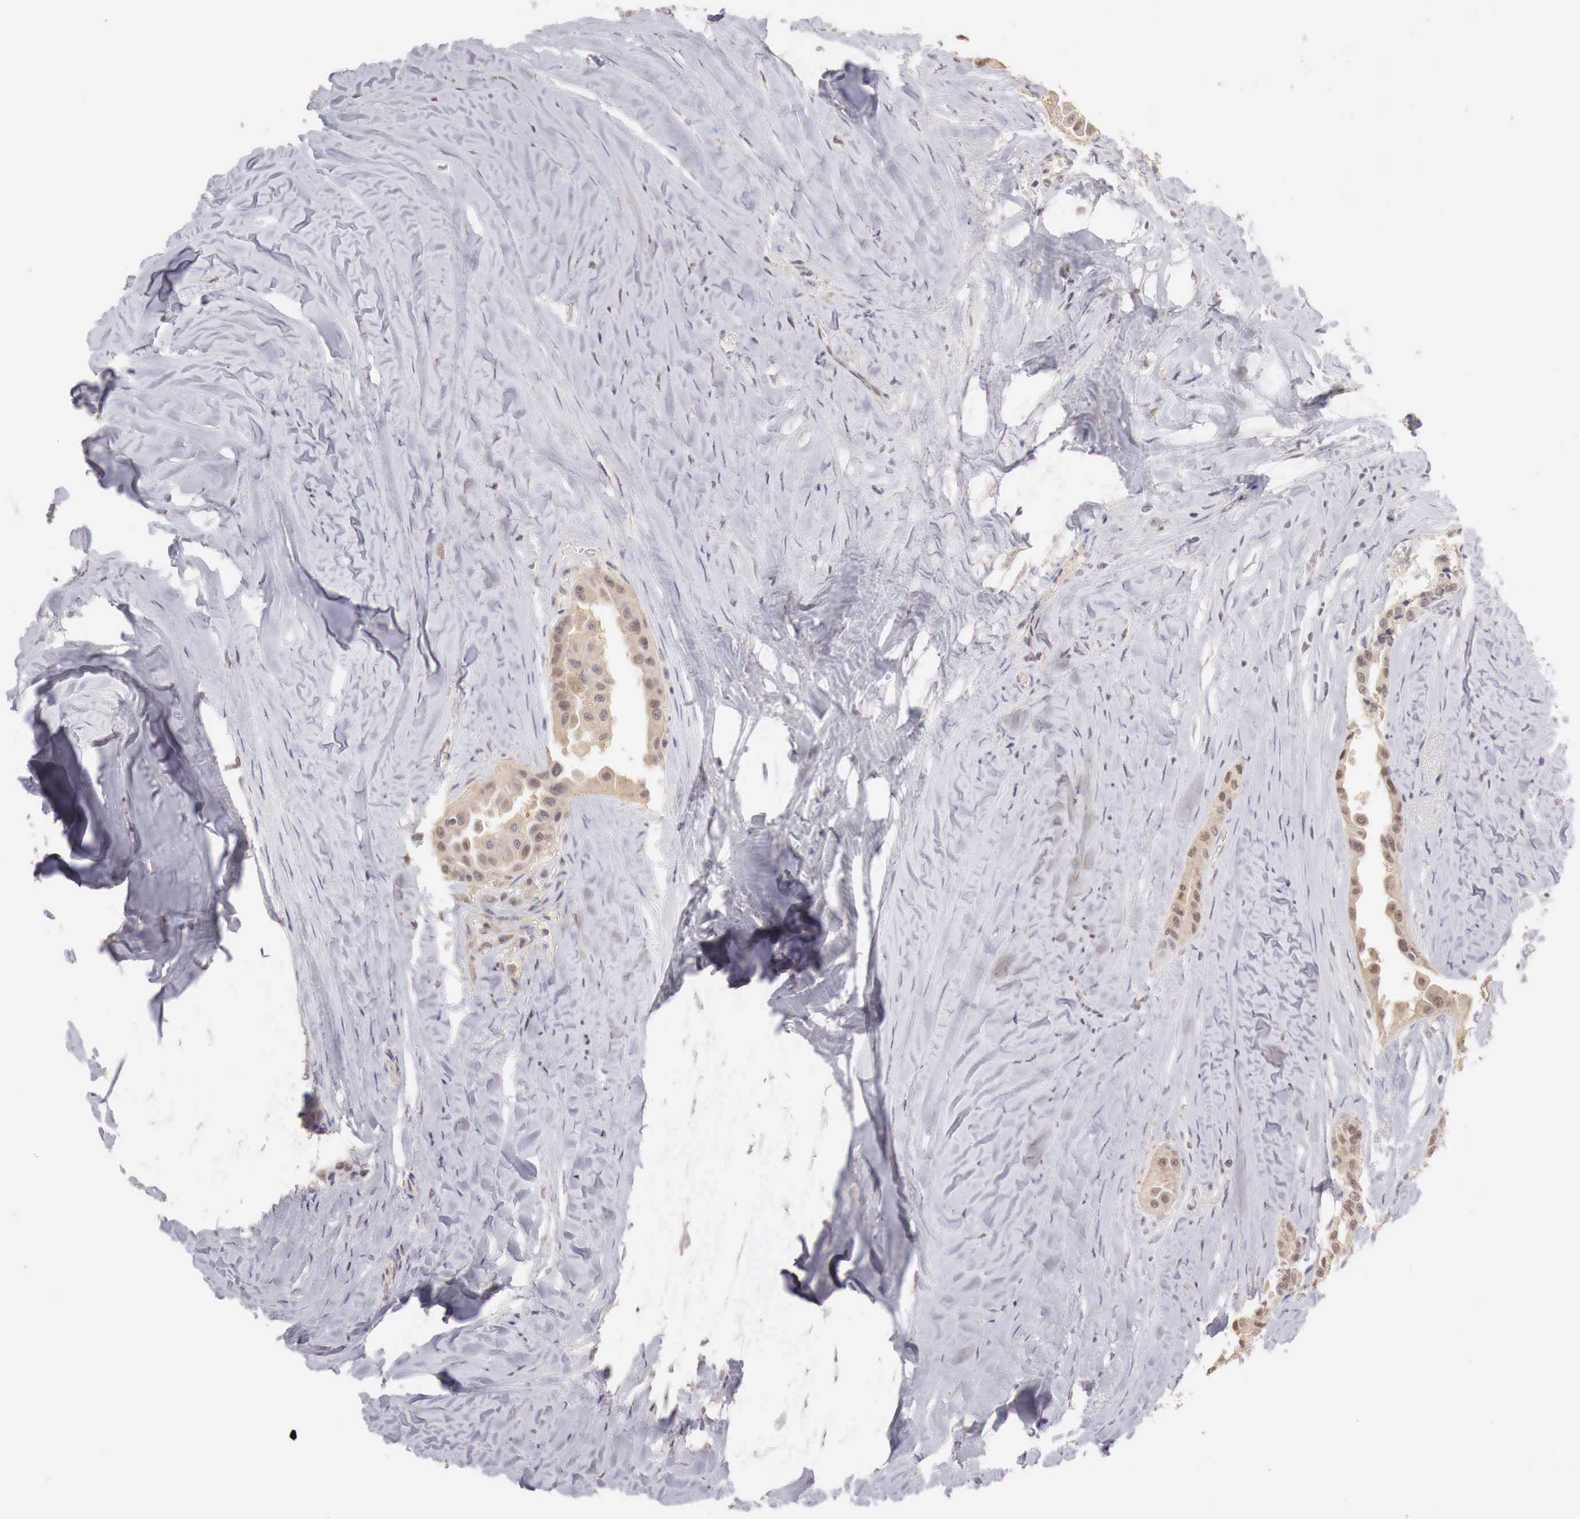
{"staining": {"intensity": "moderate", "quantity": ">75%", "location": "cytoplasmic/membranous"}, "tissue": "thyroid cancer", "cell_type": "Tumor cells", "image_type": "cancer", "snomed": [{"axis": "morphology", "description": "Papillary adenocarcinoma, NOS"}, {"axis": "topography", "description": "Thyroid gland"}], "caption": "DAB immunohistochemical staining of thyroid cancer (papillary adenocarcinoma) shows moderate cytoplasmic/membranous protein staining in about >75% of tumor cells.", "gene": "TBC1D9", "patient": {"sex": "male", "age": 87}}